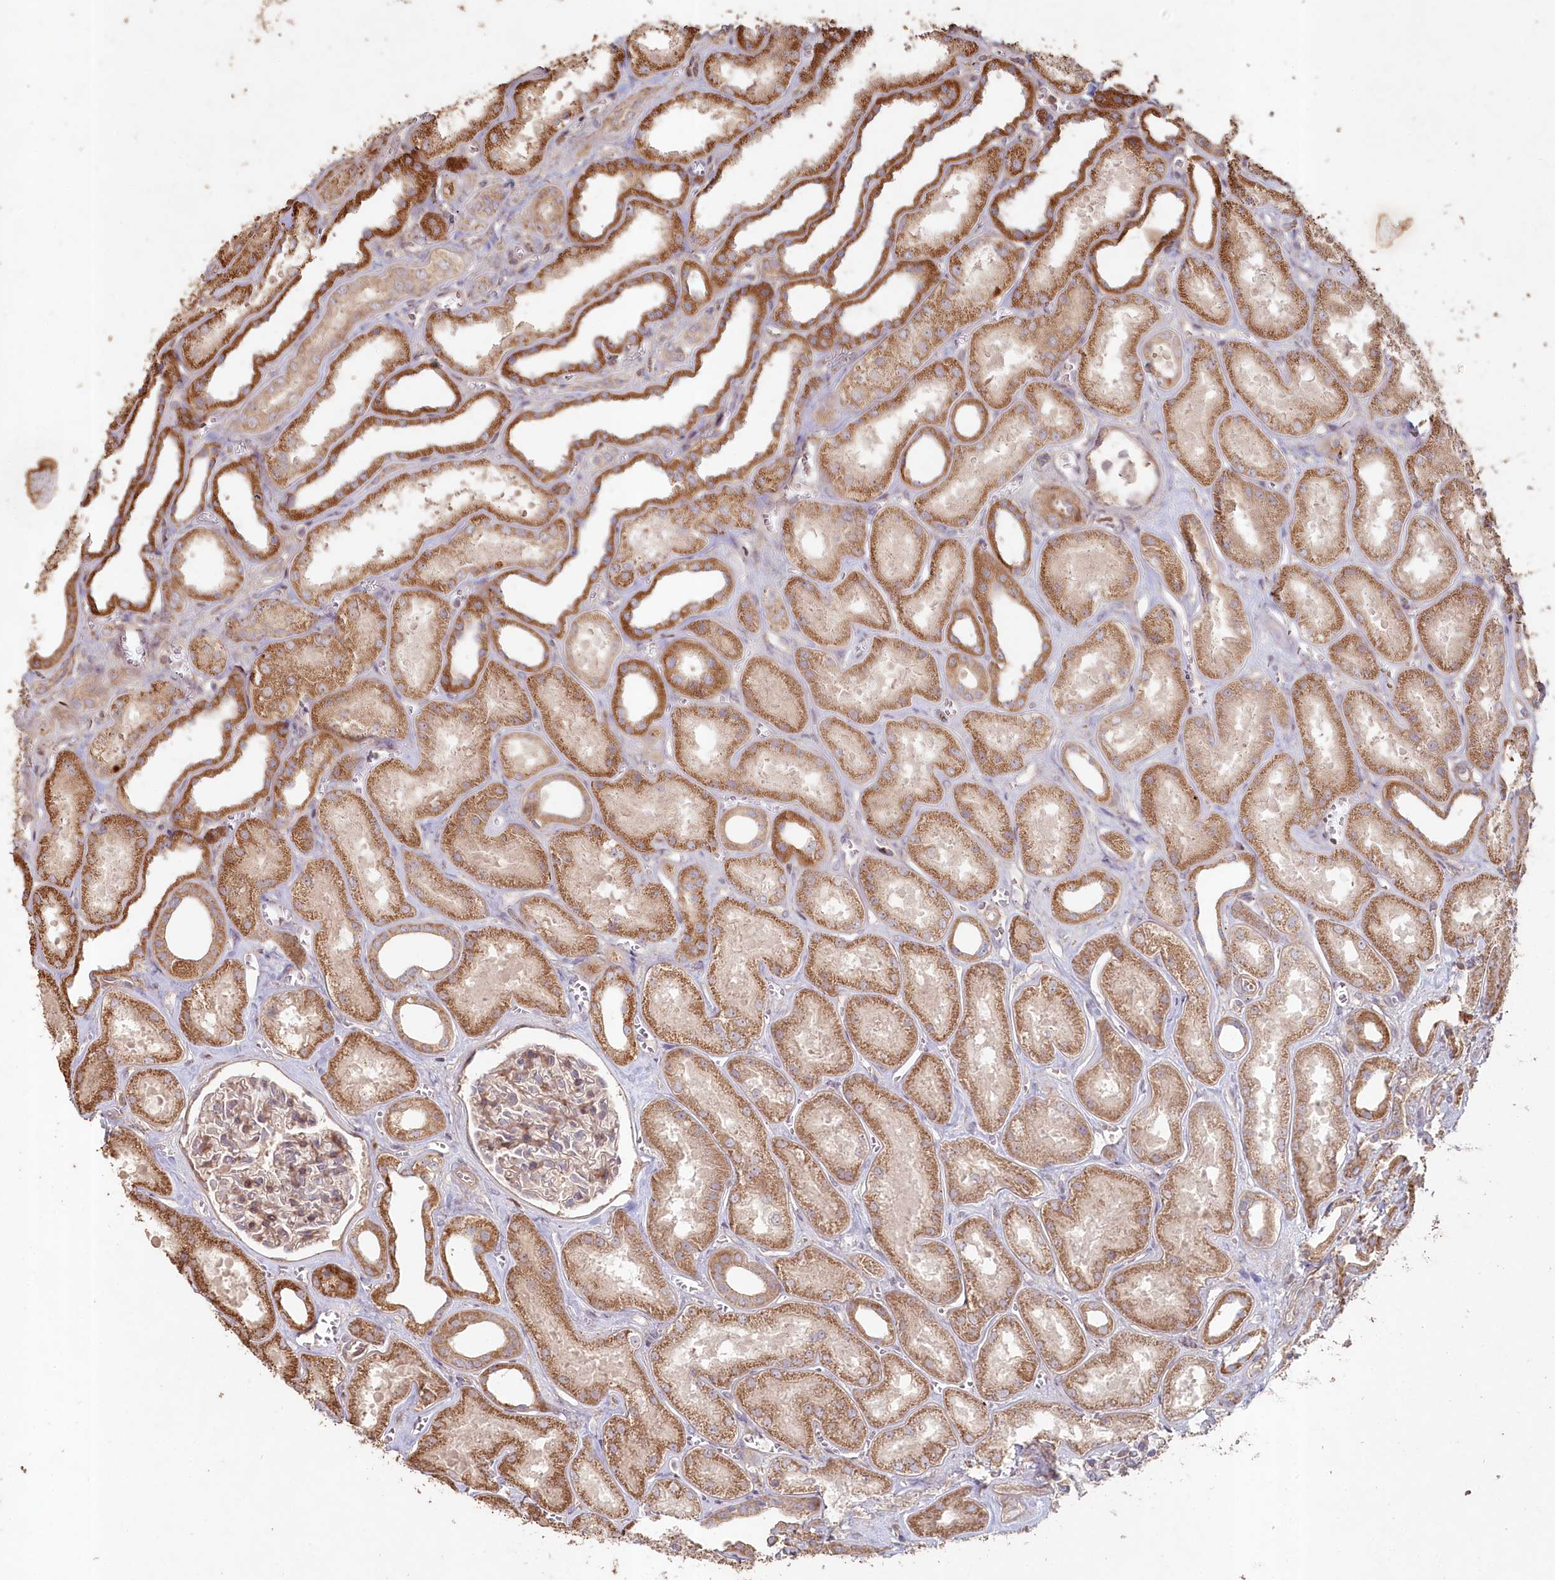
{"staining": {"intensity": "moderate", "quantity": "<25%", "location": "cytoplasmic/membranous"}, "tissue": "kidney", "cell_type": "Cells in glomeruli", "image_type": "normal", "snomed": [{"axis": "morphology", "description": "Normal tissue, NOS"}, {"axis": "morphology", "description": "Adenocarcinoma, NOS"}, {"axis": "topography", "description": "Kidney"}], "caption": "This histopathology image reveals immunohistochemistry staining of benign human kidney, with low moderate cytoplasmic/membranous expression in about <25% of cells in glomeruli.", "gene": "HAL", "patient": {"sex": "female", "age": 68}}